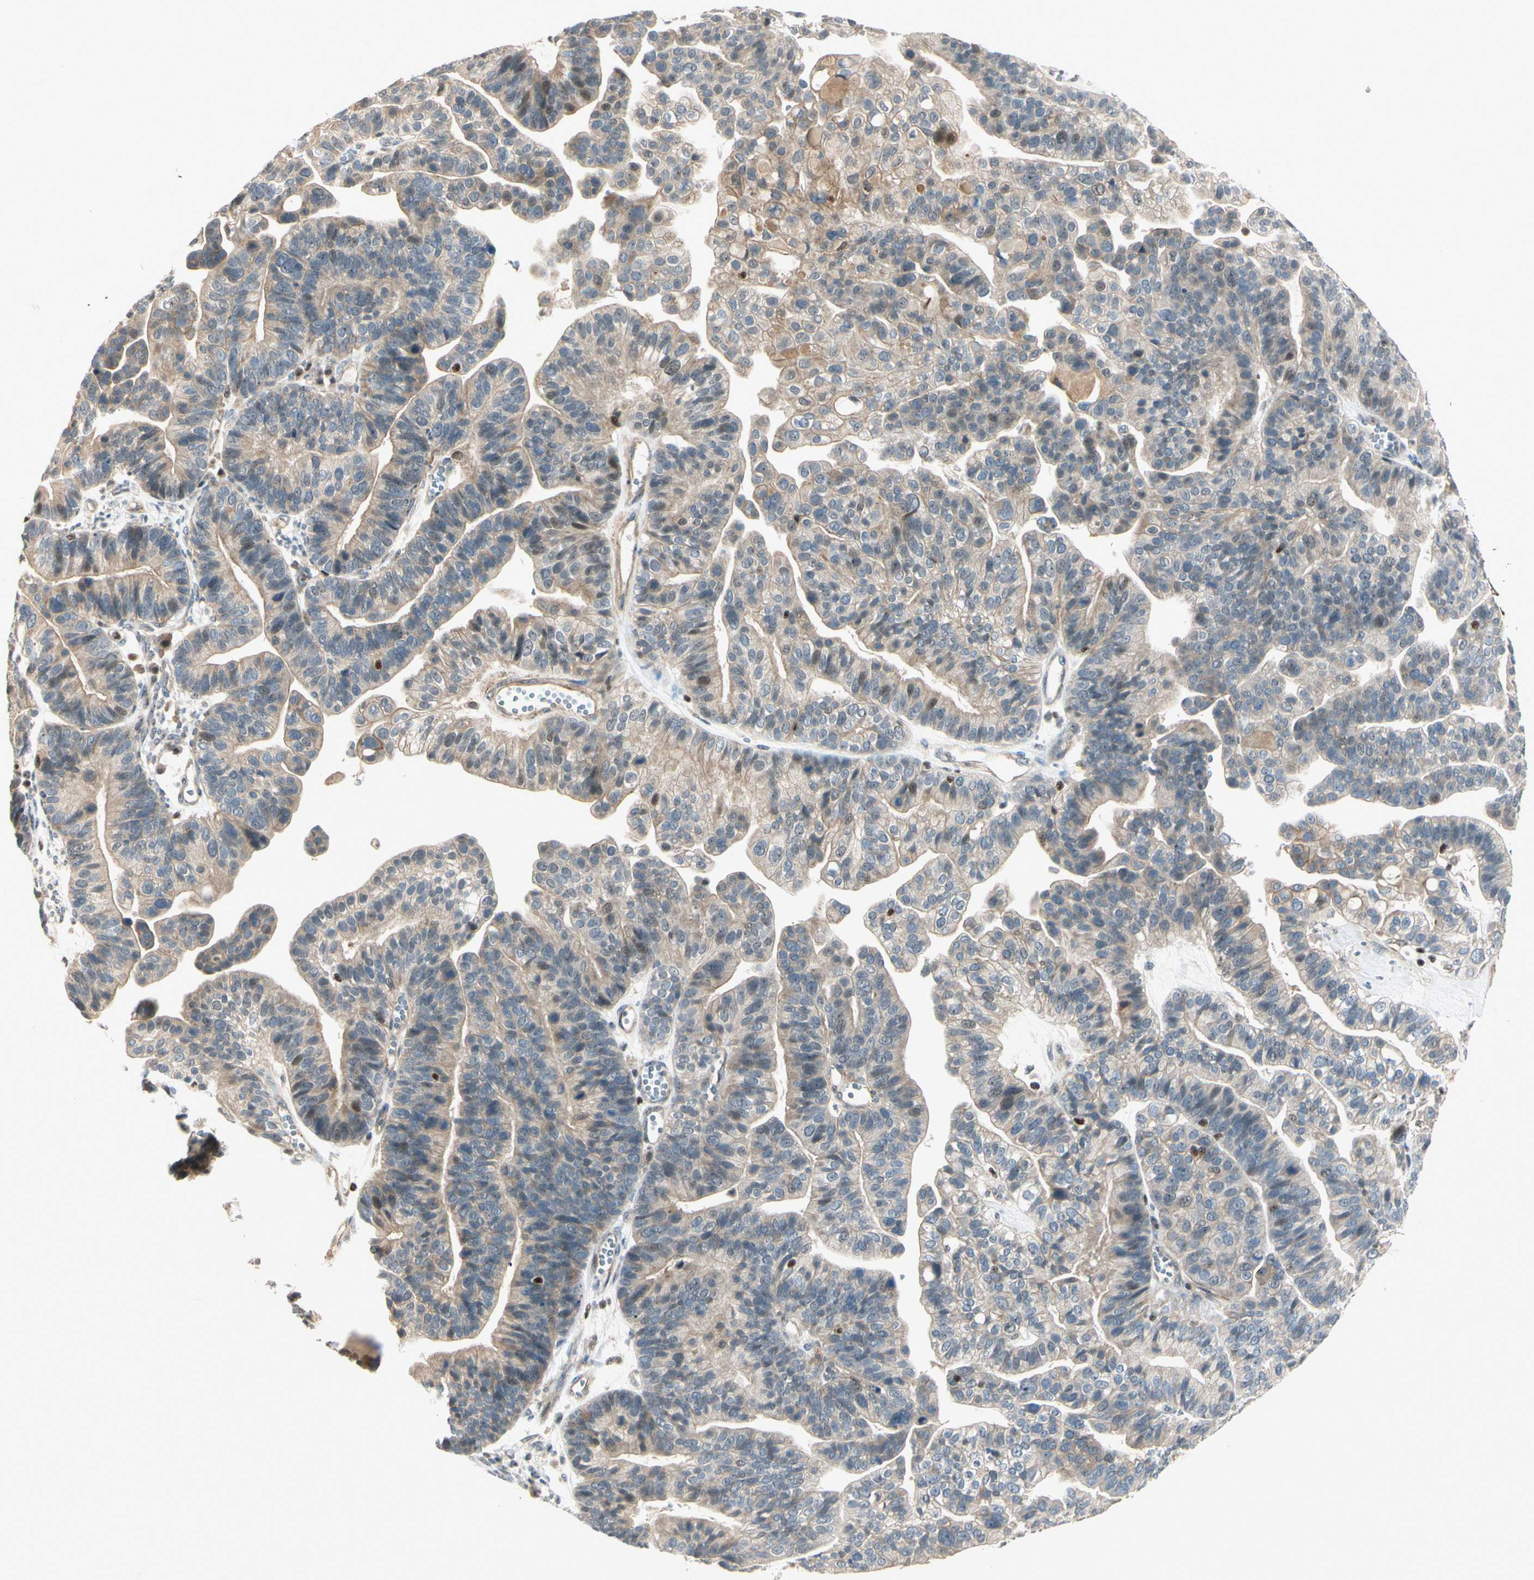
{"staining": {"intensity": "weak", "quantity": ">75%", "location": "cytoplasmic/membranous"}, "tissue": "ovarian cancer", "cell_type": "Tumor cells", "image_type": "cancer", "snomed": [{"axis": "morphology", "description": "Cystadenocarcinoma, serous, NOS"}, {"axis": "topography", "description": "Ovary"}], "caption": "Human serous cystadenocarcinoma (ovarian) stained for a protein (brown) shows weak cytoplasmic/membranous positive expression in approximately >75% of tumor cells.", "gene": "NFYA", "patient": {"sex": "female", "age": 56}}